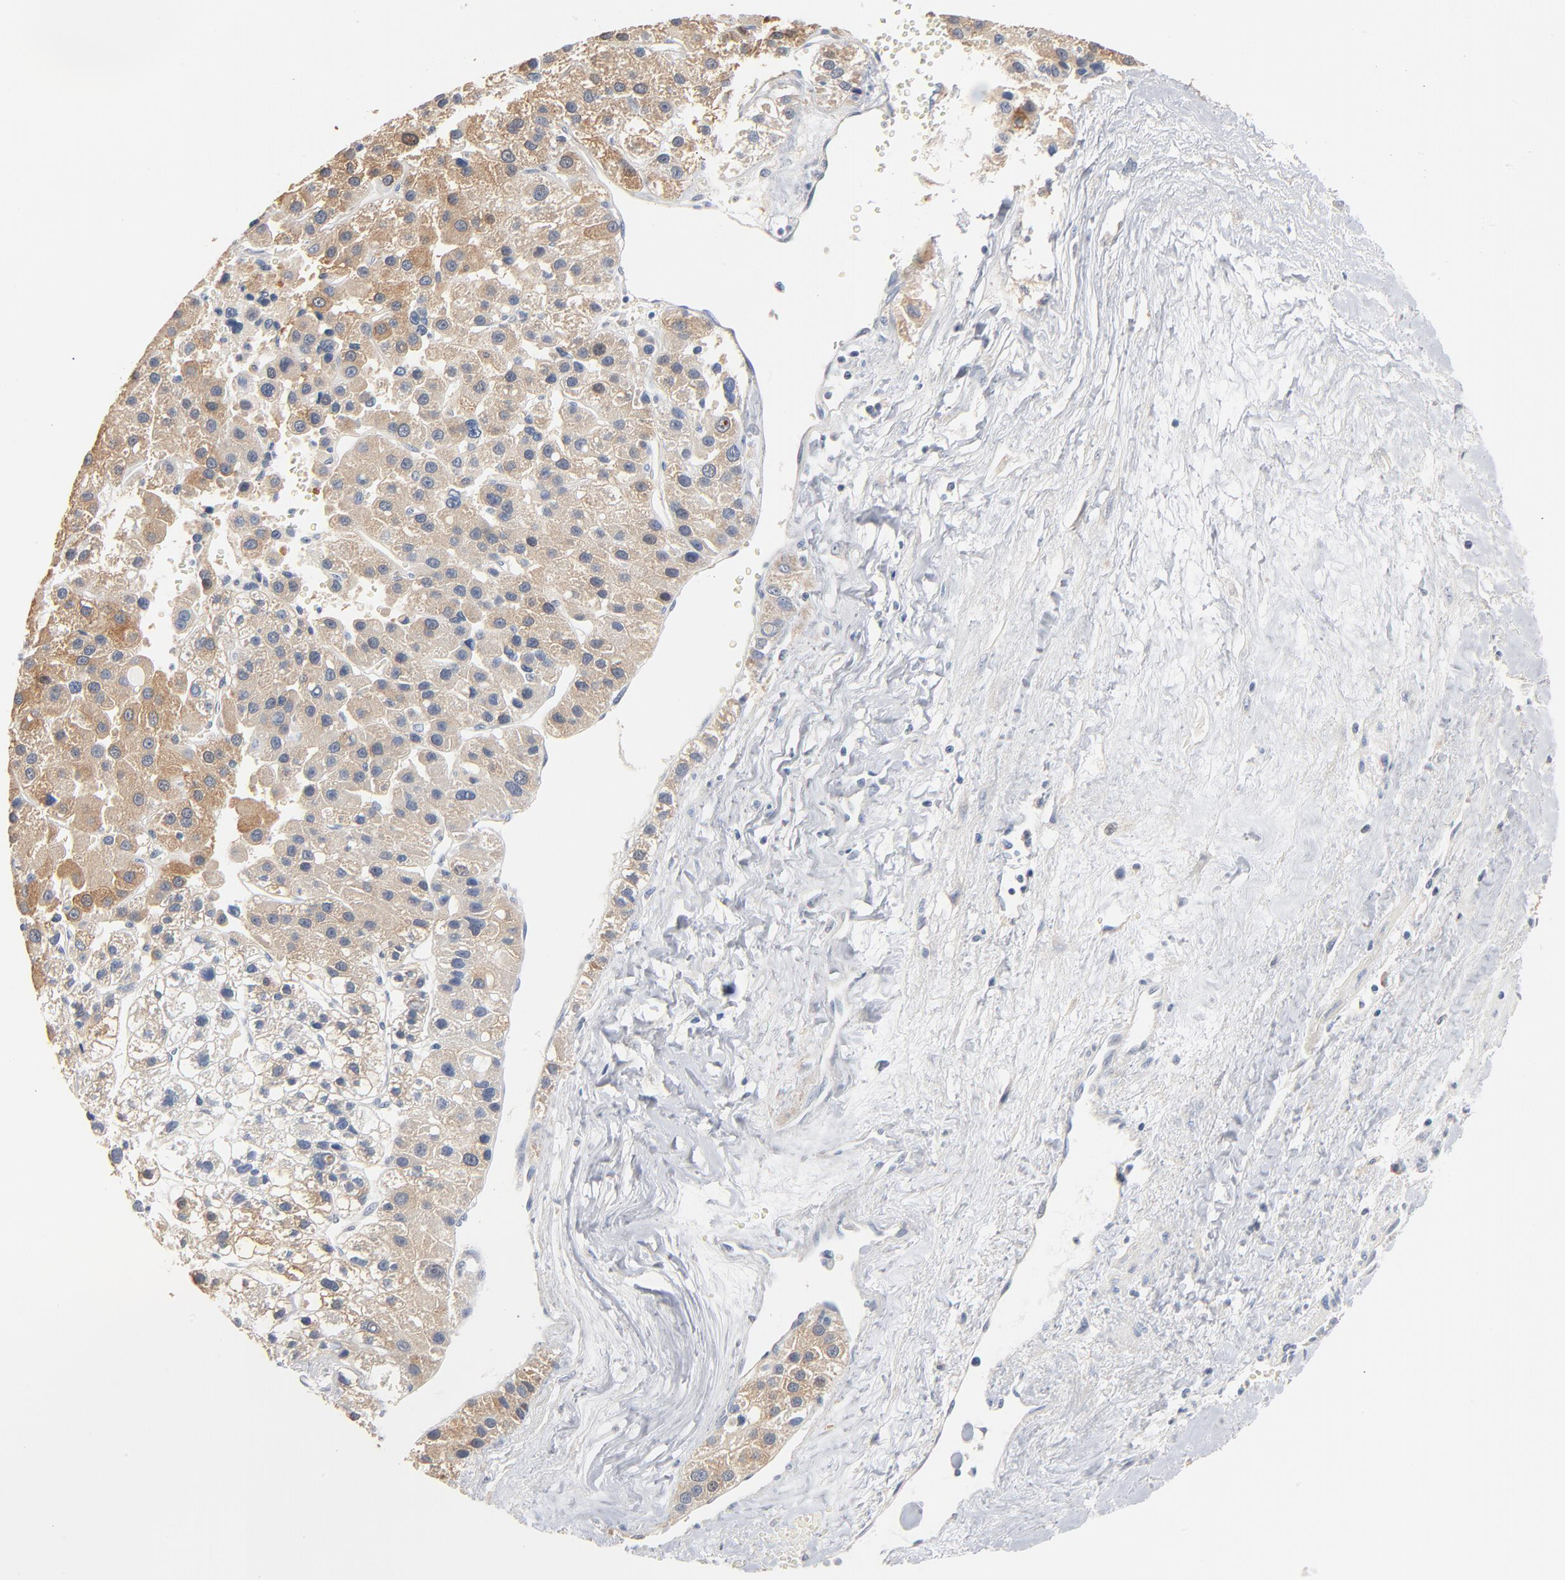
{"staining": {"intensity": "moderate", "quantity": "25%-75%", "location": "cytoplasmic/membranous"}, "tissue": "liver cancer", "cell_type": "Tumor cells", "image_type": "cancer", "snomed": [{"axis": "morphology", "description": "Carcinoma, Hepatocellular, NOS"}, {"axis": "topography", "description": "Liver"}], "caption": "High-power microscopy captured an IHC micrograph of liver hepatocellular carcinoma, revealing moderate cytoplasmic/membranous expression in approximately 25%-75% of tumor cells.", "gene": "ZDHHC8", "patient": {"sex": "female", "age": 85}}